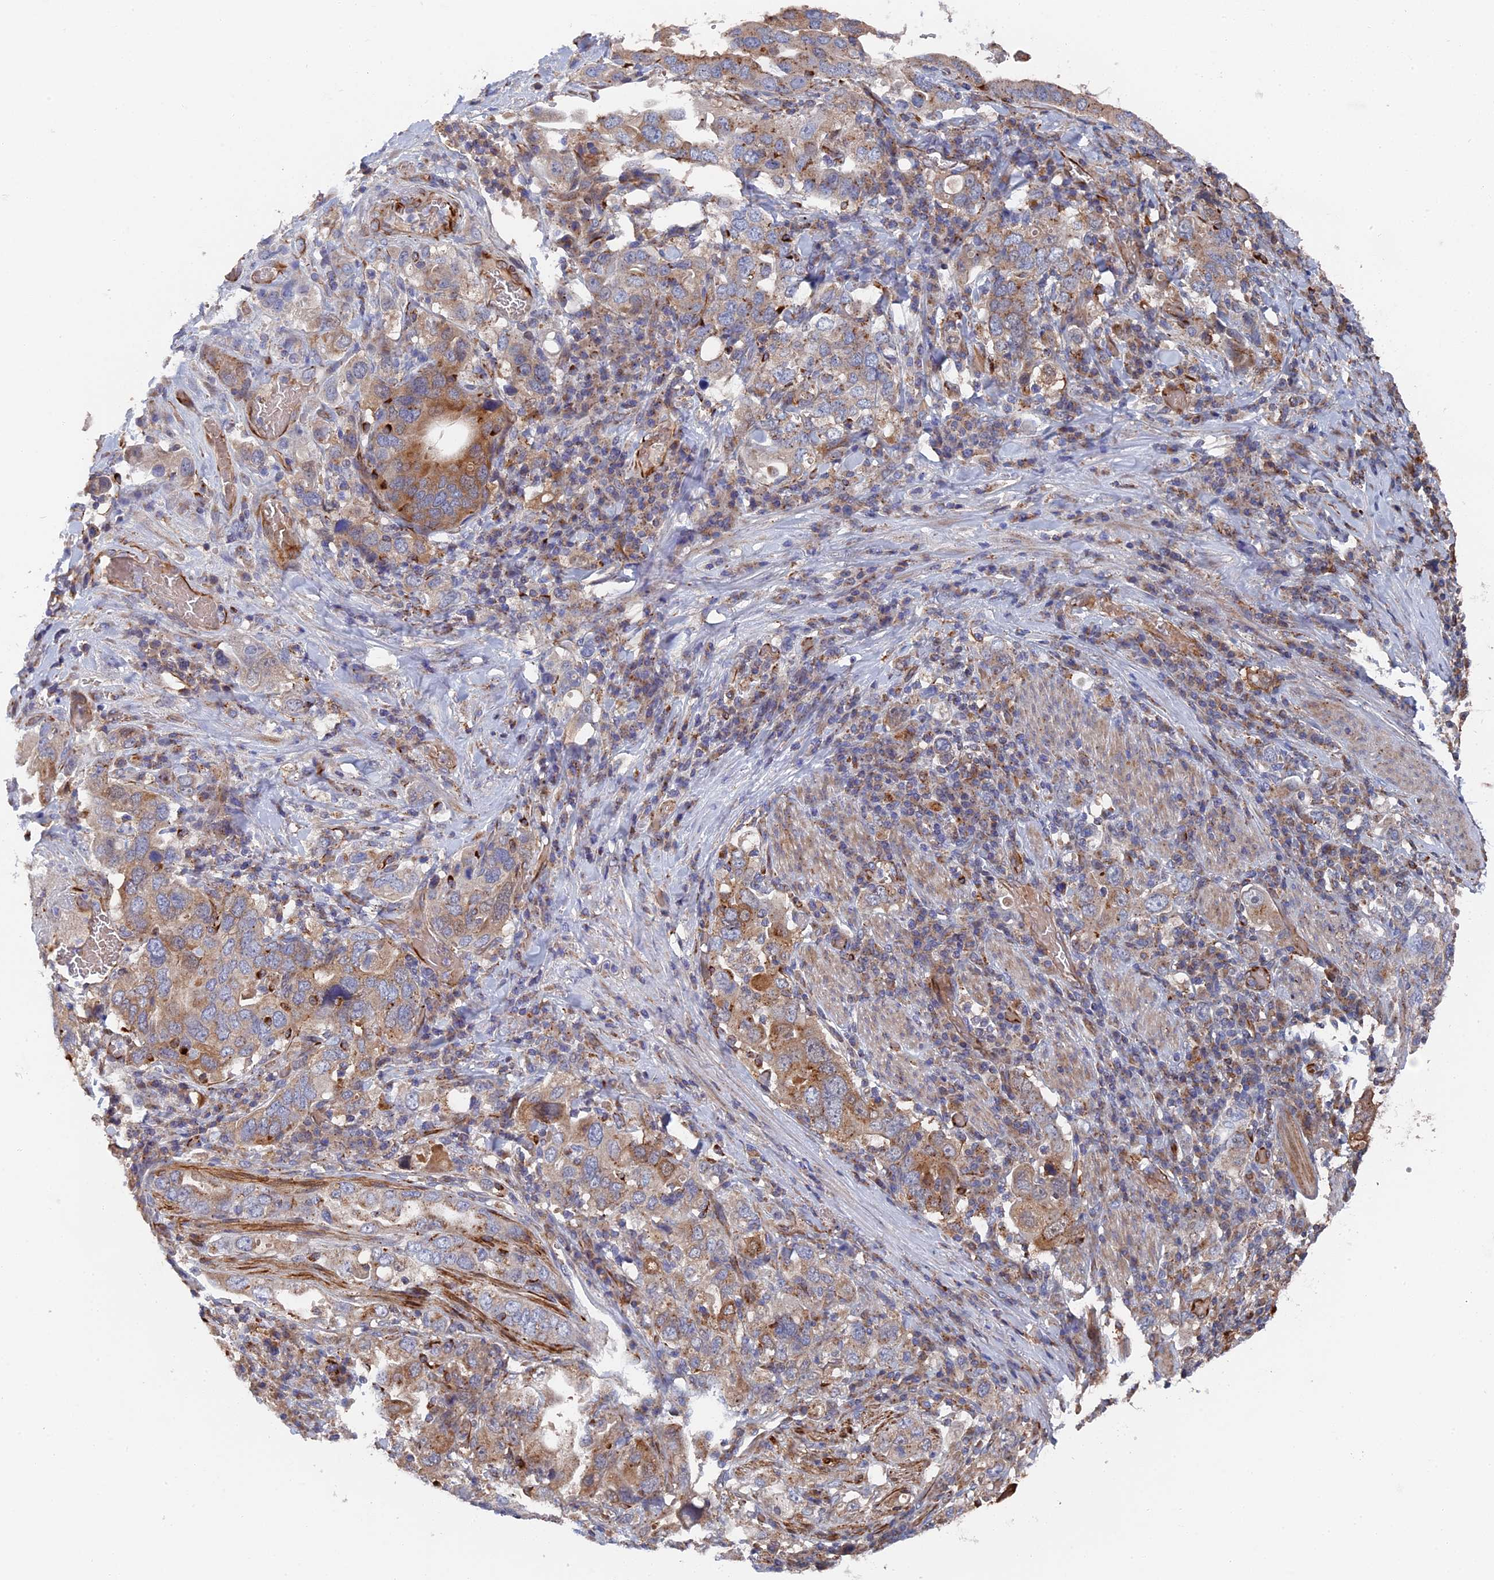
{"staining": {"intensity": "moderate", "quantity": "25%-75%", "location": "cytoplasmic/membranous"}, "tissue": "stomach cancer", "cell_type": "Tumor cells", "image_type": "cancer", "snomed": [{"axis": "morphology", "description": "Adenocarcinoma, NOS"}, {"axis": "topography", "description": "Stomach, upper"}], "caption": "Moderate cytoplasmic/membranous protein staining is present in about 25%-75% of tumor cells in stomach cancer (adenocarcinoma).", "gene": "SMG9", "patient": {"sex": "male", "age": 62}}